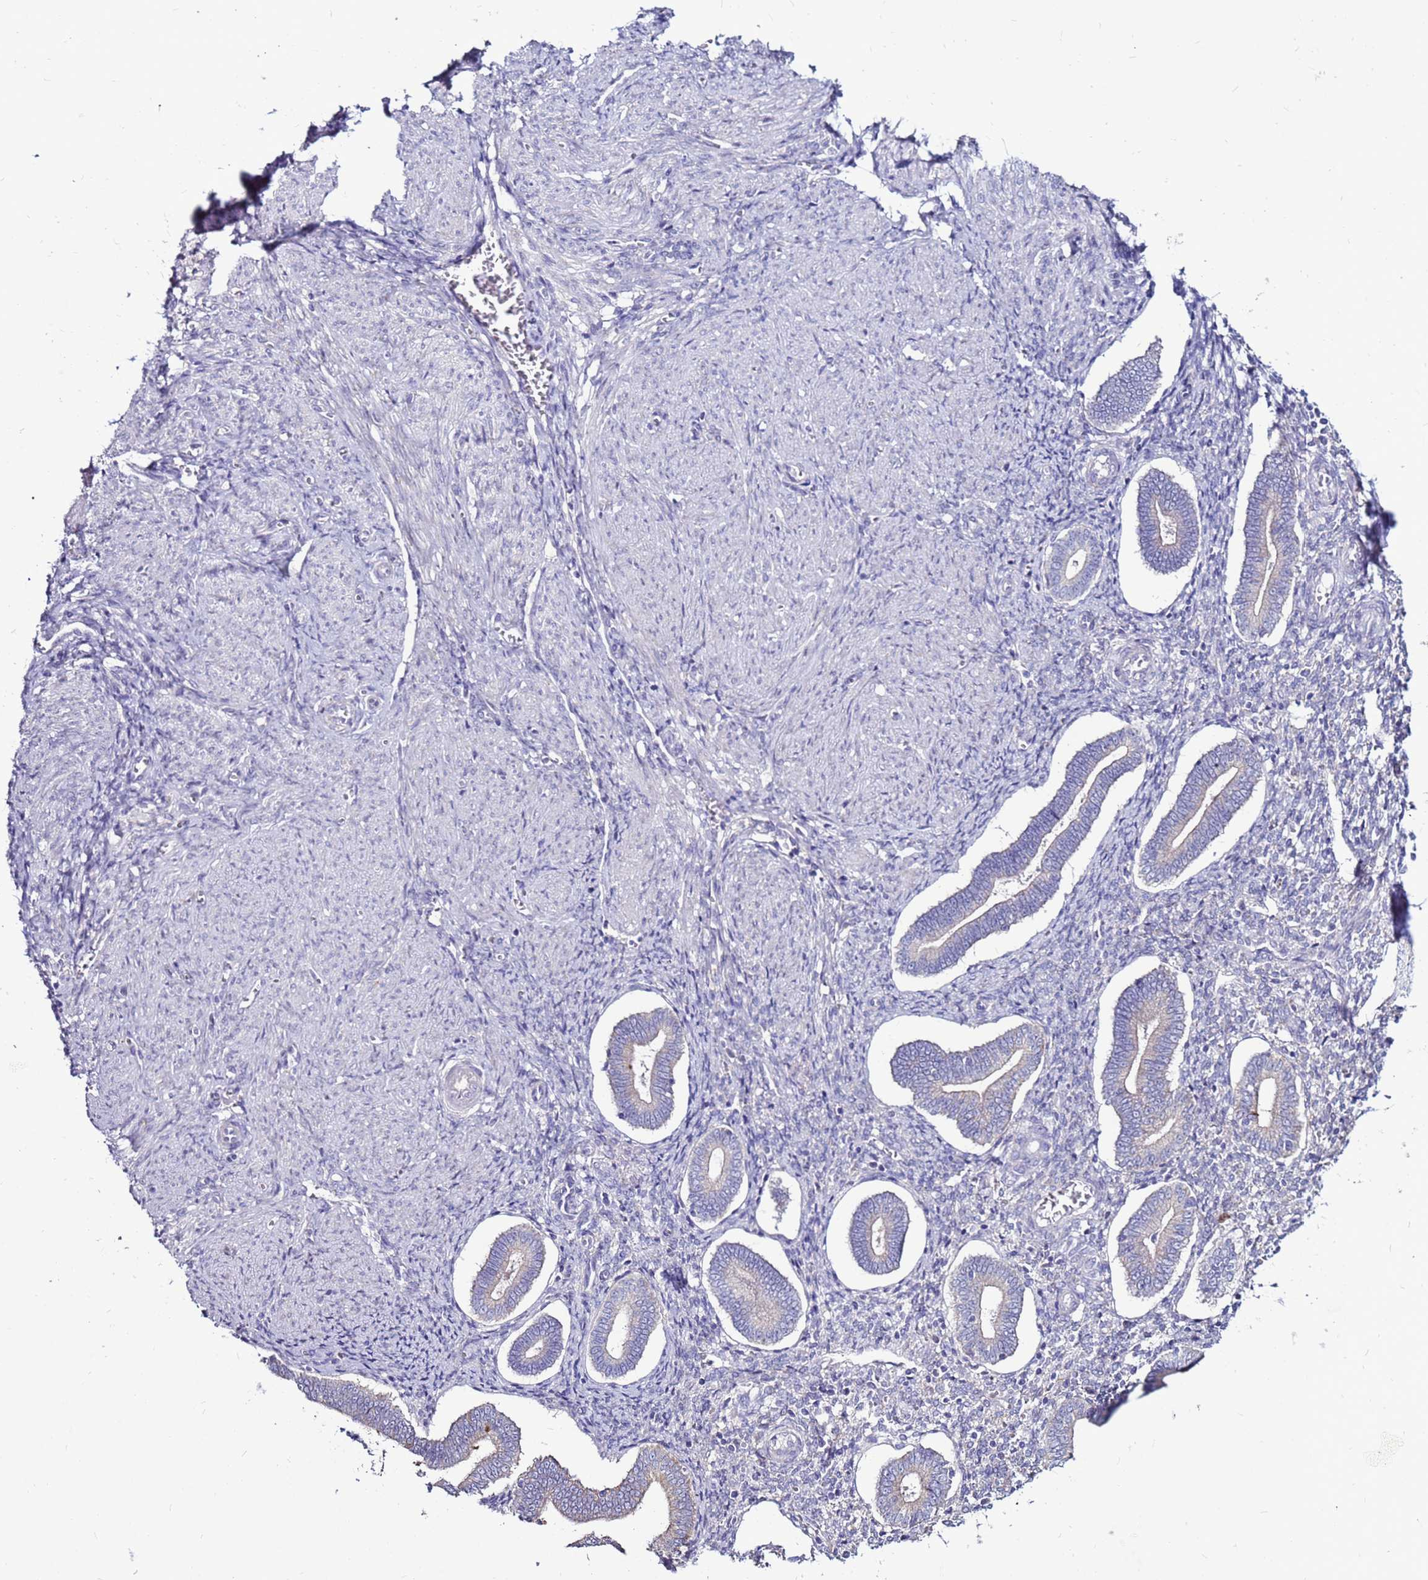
{"staining": {"intensity": "negative", "quantity": "none", "location": "none"}, "tissue": "endometrium", "cell_type": "Cells in endometrial stroma", "image_type": "normal", "snomed": [{"axis": "morphology", "description": "Normal tissue, NOS"}, {"axis": "topography", "description": "Endometrium"}], "caption": "Cells in endometrial stroma show no significant protein expression in unremarkable endometrium. The staining is performed using DAB (3,3'-diaminobenzidine) brown chromogen with nuclei counter-stained in using hematoxylin.", "gene": "SLC44A3", "patient": {"sex": "female", "age": 44}}